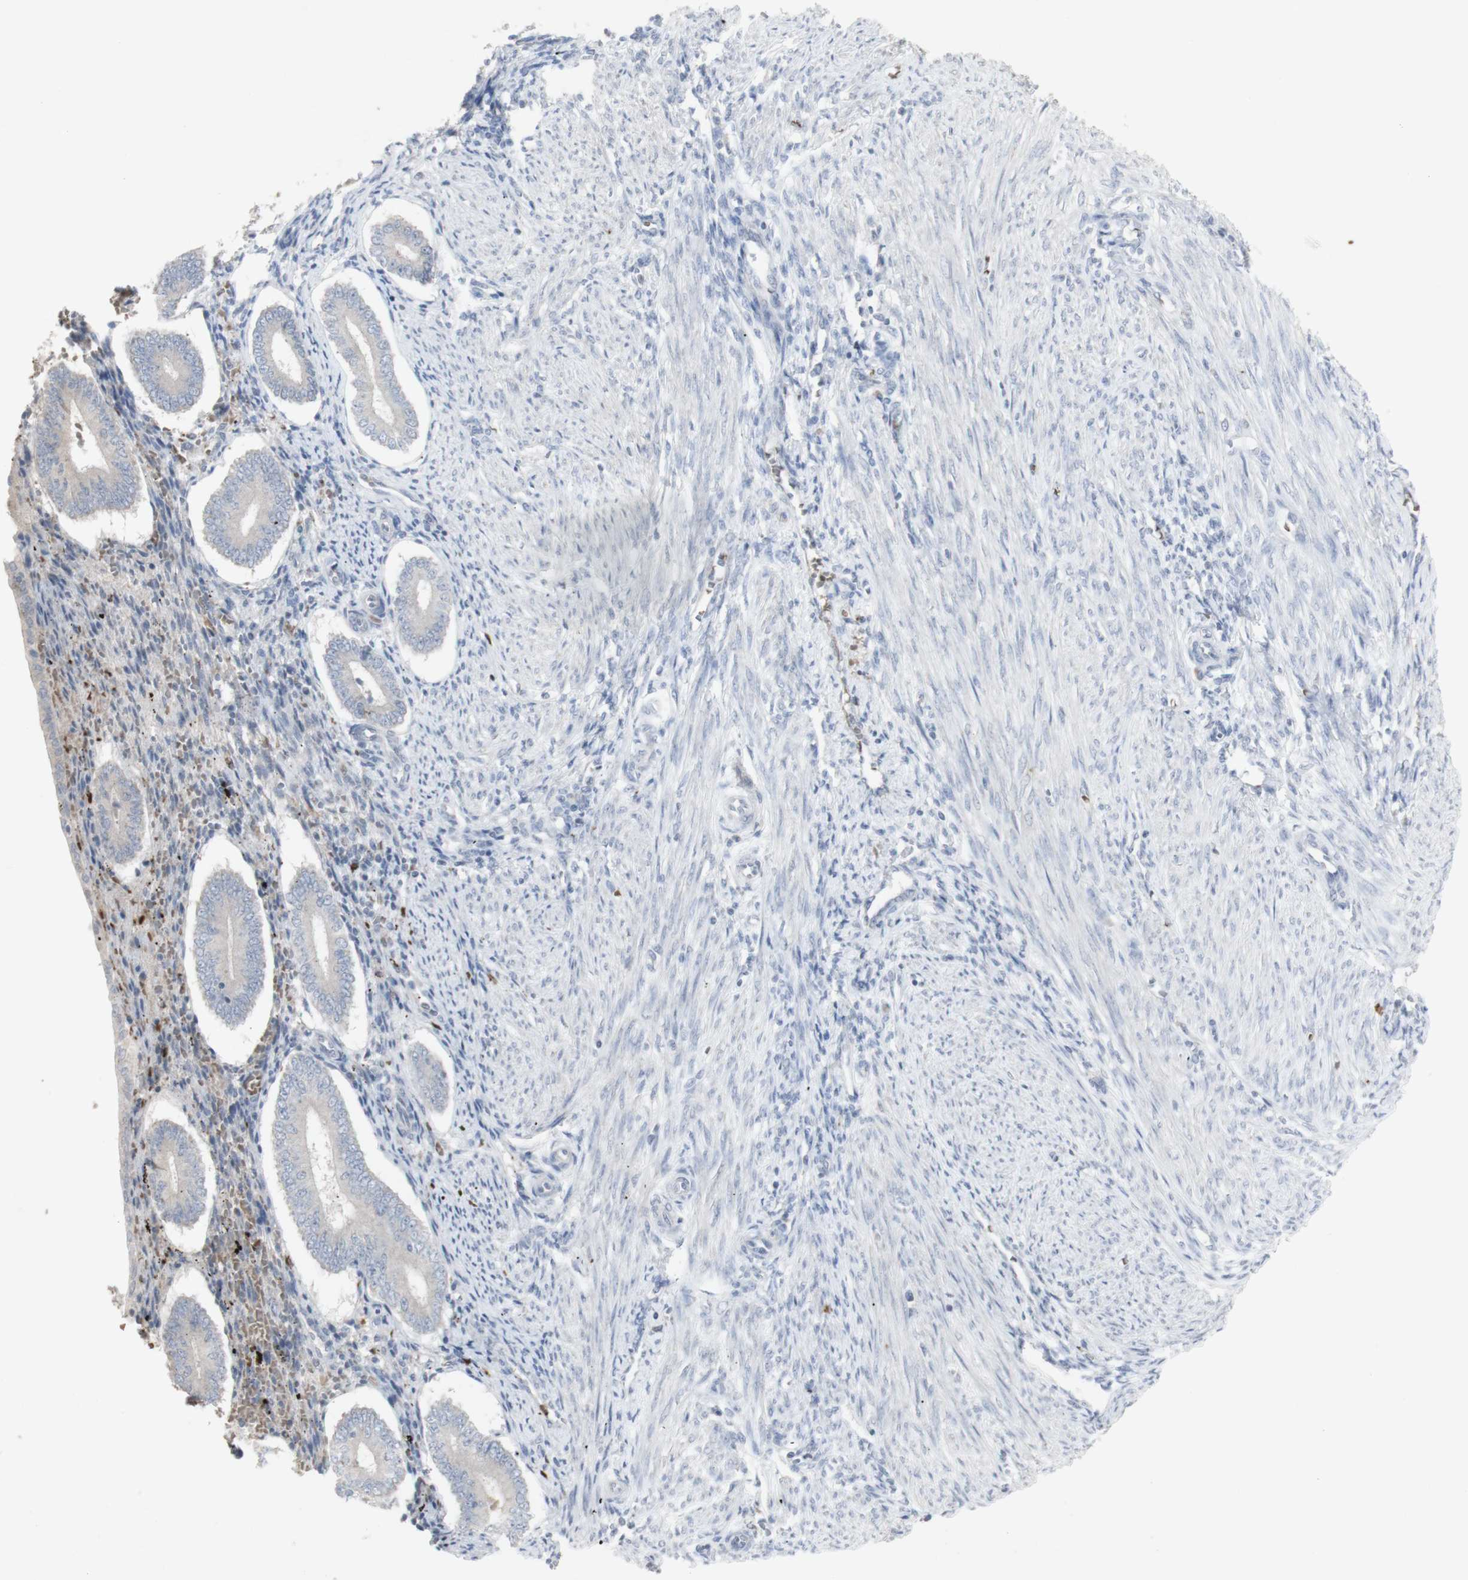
{"staining": {"intensity": "negative", "quantity": "none", "location": "none"}, "tissue": "endometrium", "cell_type": "Cells in endometrial stroma", "image_type": "normal", "snomed": [{"axis": "morphology", "description": "Normal tissue, NOS"}, {"axis": "topography", "description": "Endometrium"}], "caption": "A high-resolution image shows immunohistochemistry staining of benign endometrium, which exhibits no significant staining in cells in endometrial stroma. (IHC, brightfield microscopy, high magnification).", "gene": "INS", "patient": {"sex": "female", "age": 42}}